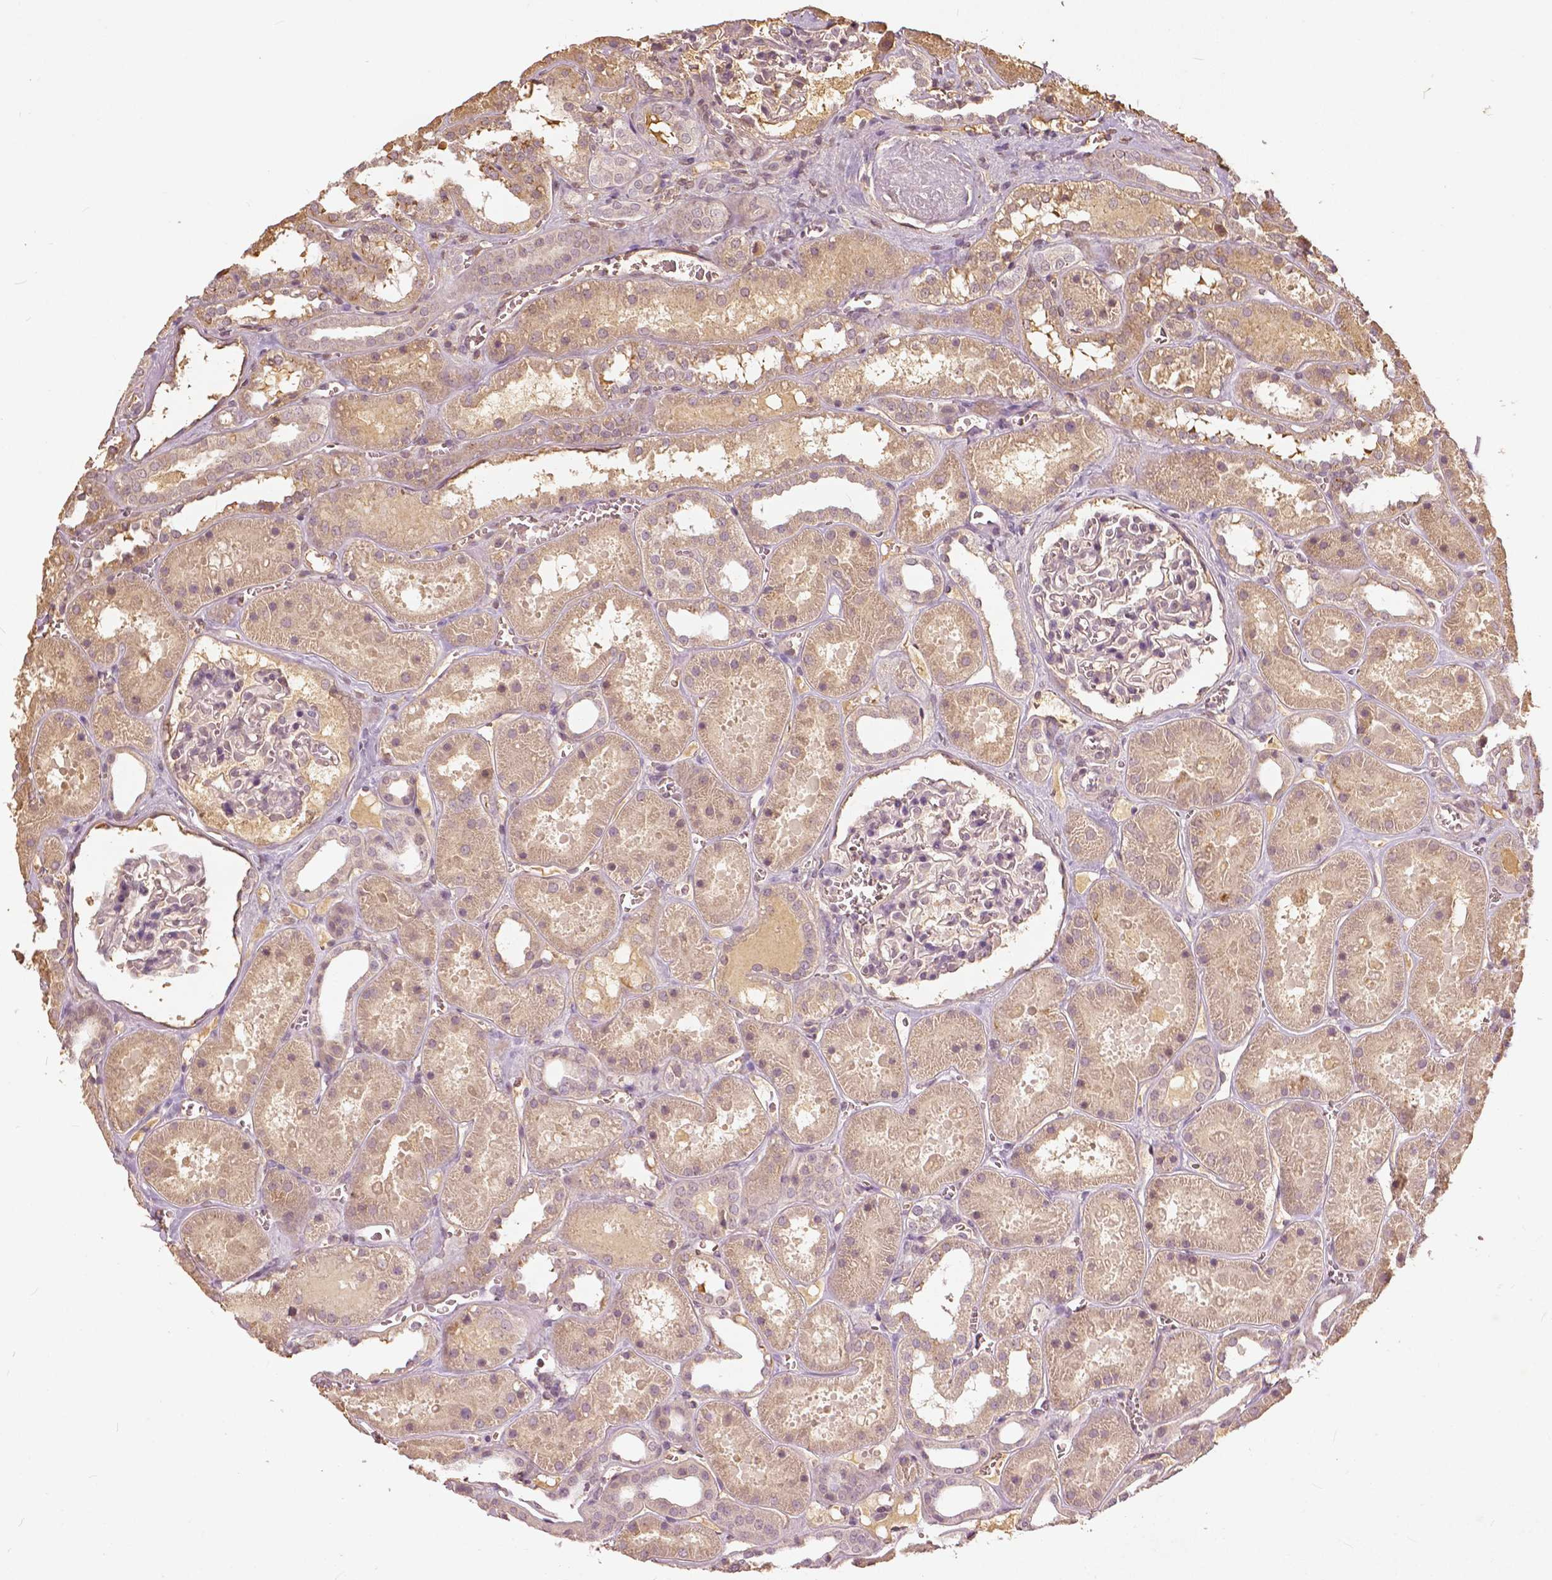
{"staining": {"intensity": "weak", "quantity": "<25%", "location": "cytoplasmic/membranous"}, "tissue": "kidney", "cell_type": "Cells in glomeruli", "image_type": "normal", "snomed": [{"axis": "morphology", "description": "Normal tissue, NOS"}, {"axis": "topography", "description": "Kidney"}], "caption": "Cells in glomeruli show no significant protein expression in normal kidney.", "gene": "ANGPTL4", "patient": {"sex": "female", "age": 41}}